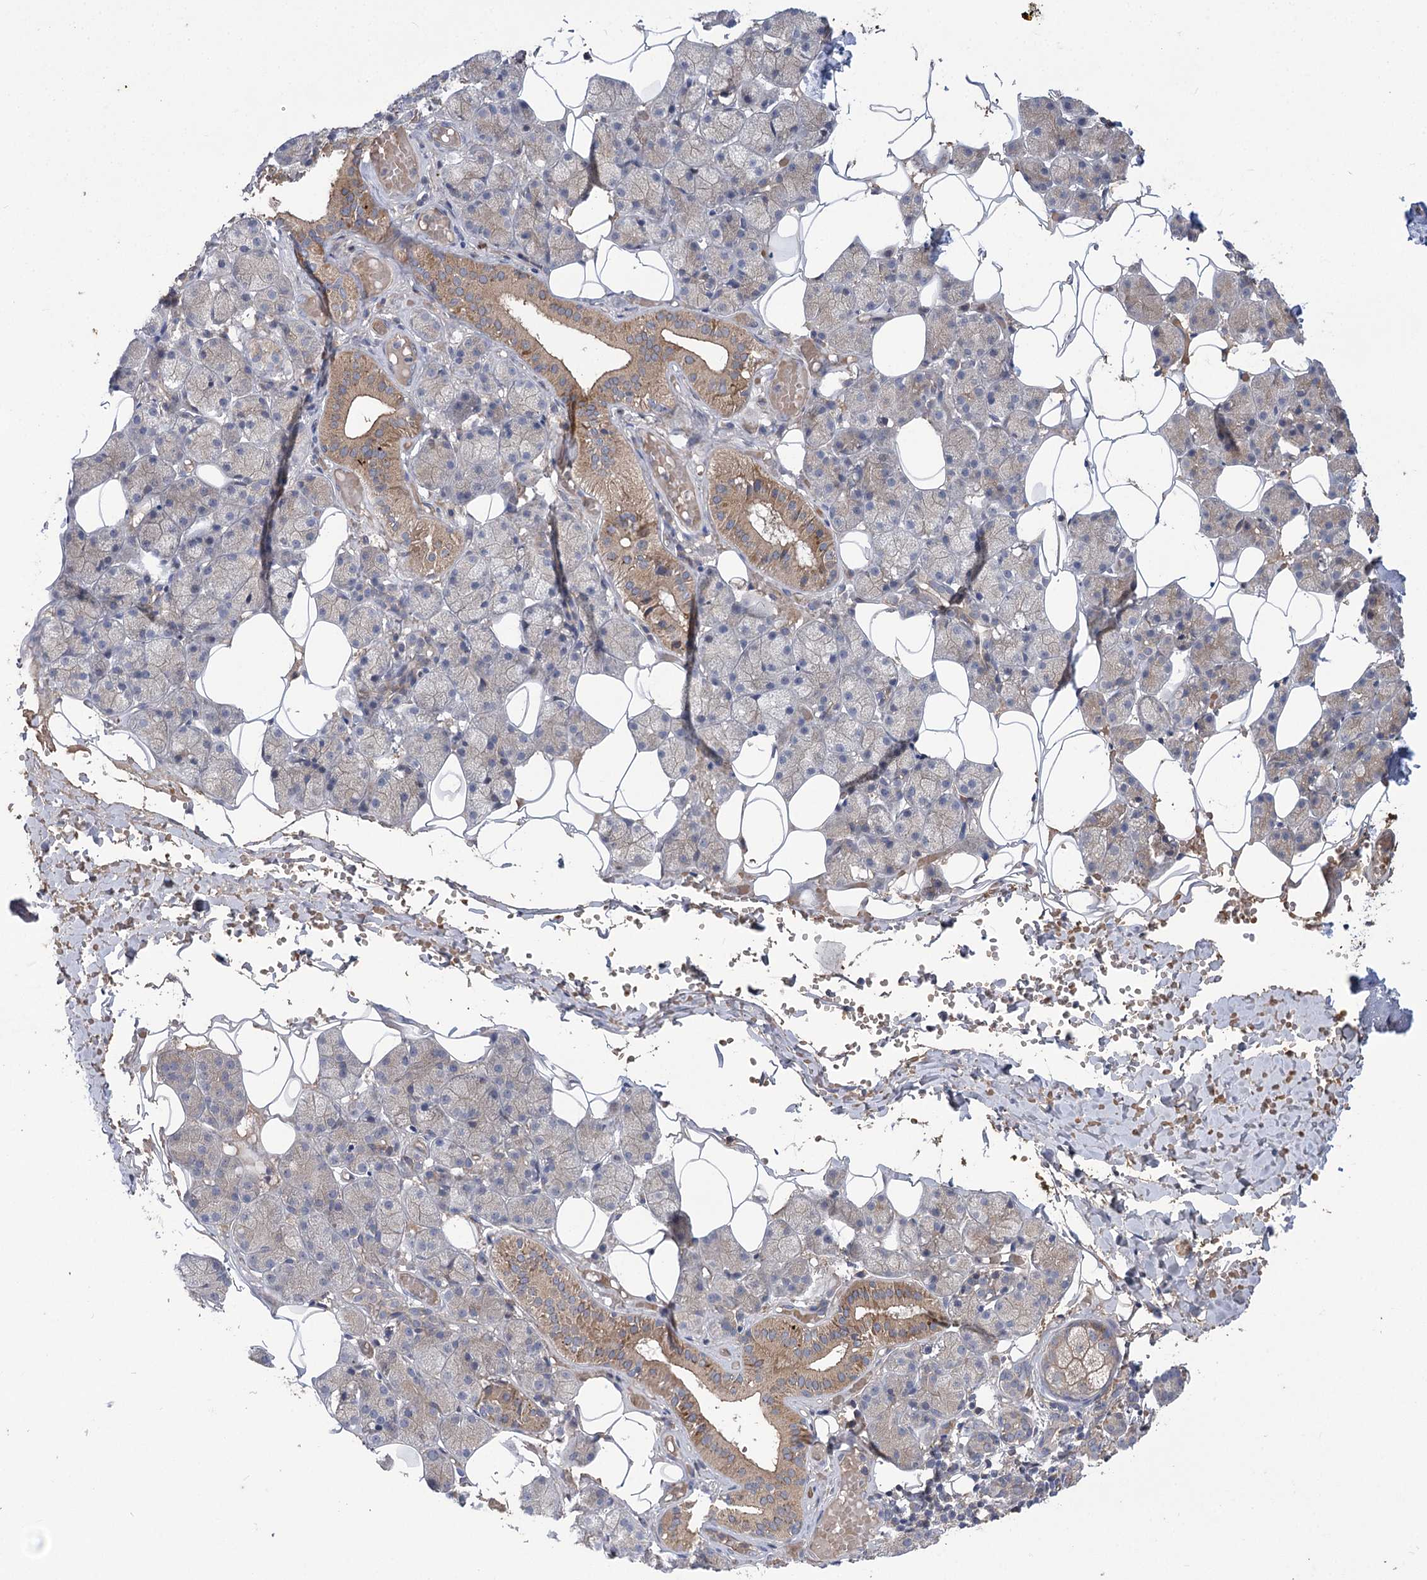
{"staining": {"intensity": "moderate", "quantity": "25%-75%", "location": "cytoplasmic/membranous"}, "tissue": "salivary gland", "cell_type": "Glandular cells", "image_type": "normal", "snomed": [{"axis": "morphology", "description": "Normal tissue, NOS"}, {"axis": "topography", "description": "Salivary gland"}], "caption": "Normal salivary gland was stained to show a protein in brown. There is medium levels of moderate cytoplasmic/membranous expression in approximately 25%-75% of glandular cells. (DAB (3,3'-diaminobenzidine) = brown stain, brightfield microscopy at high magnification).", "gene": "TRUB1", "patient": {"sex": "female", "age": 33}}